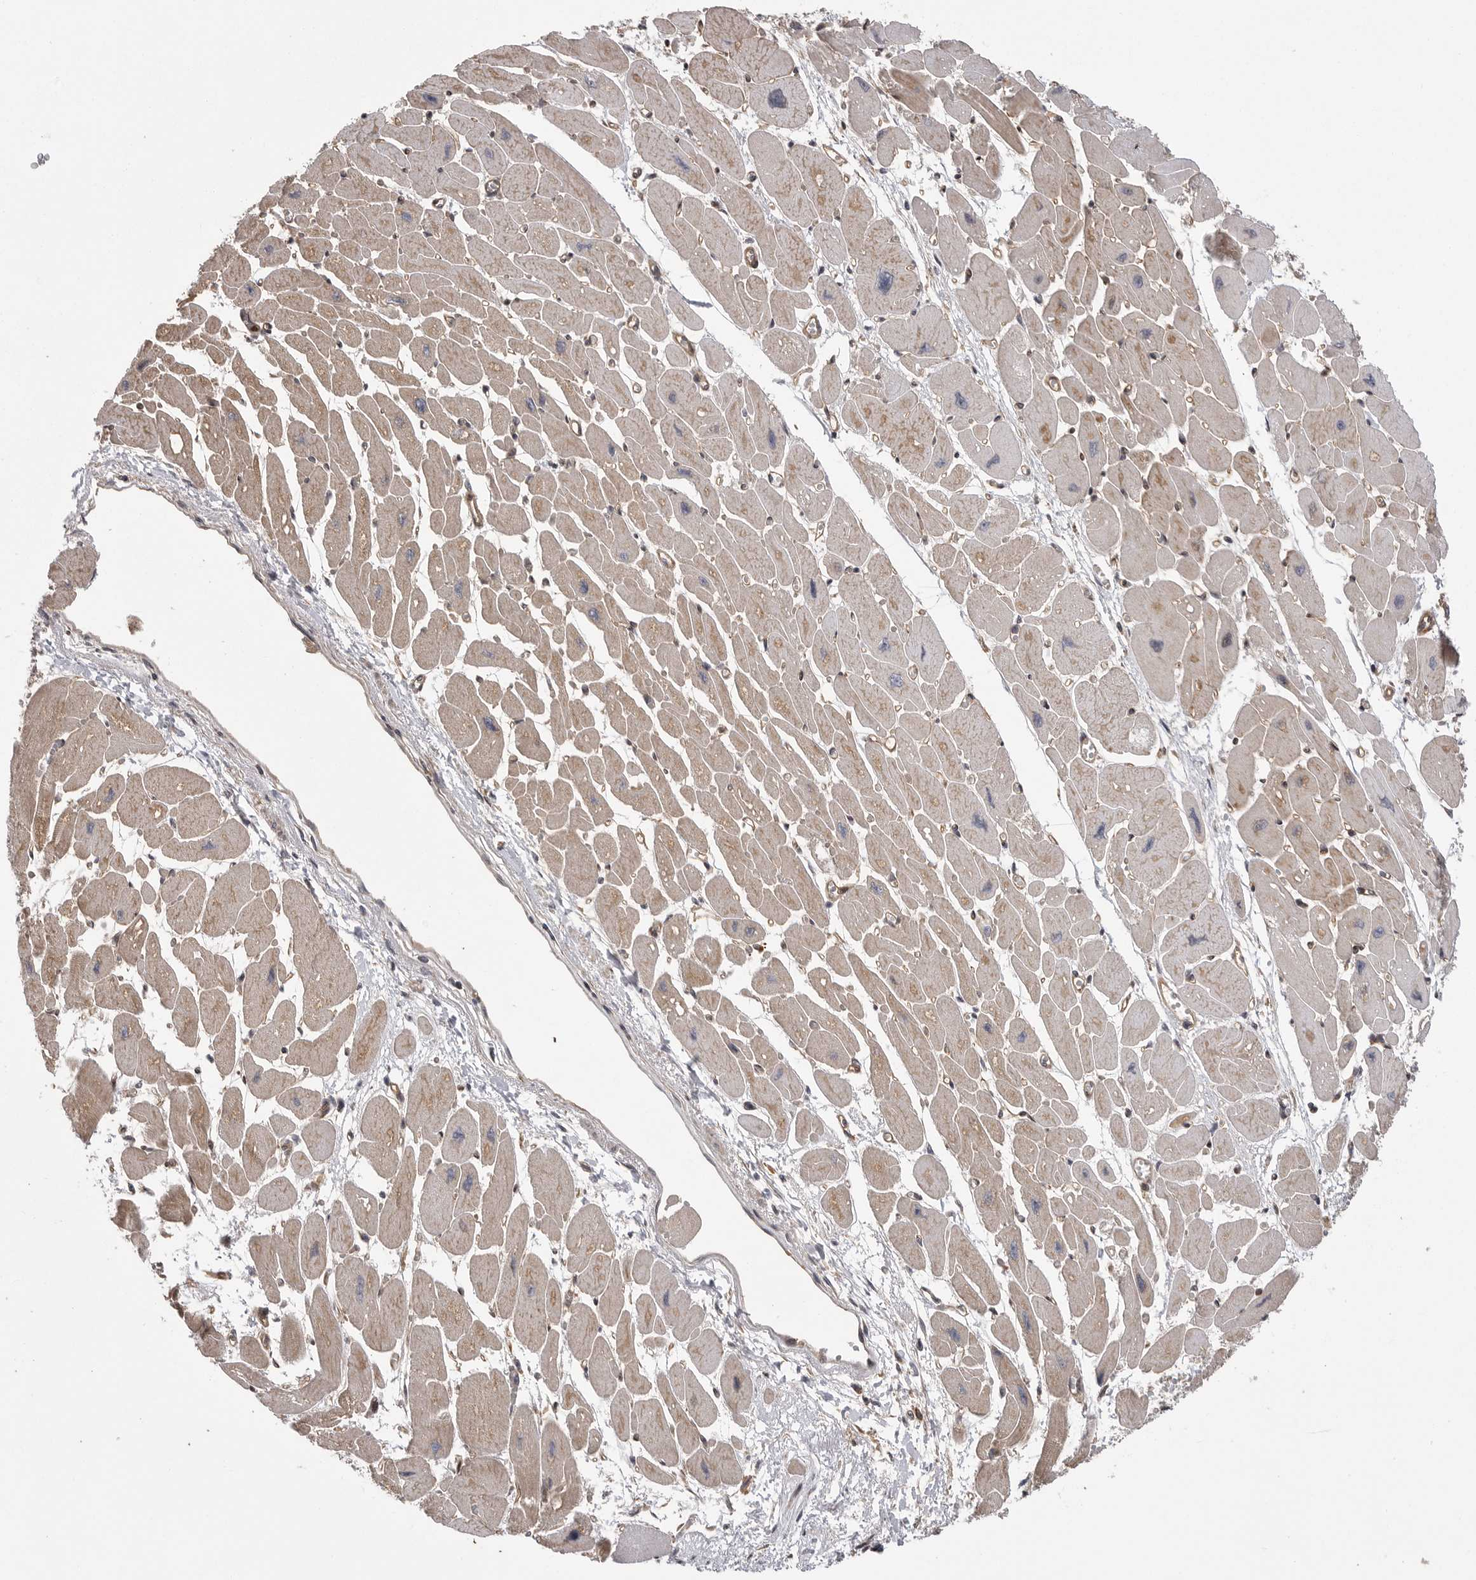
{"staining": {"intensity": "moderate", "quantity": "25%-75%", "location": "cytoplasmic/membranous"}, "tissue": "heart muscle", "cell_type": "Cardiomyocytes", "image_type": "normal", "snomed": [{"axis": "morphology", "description": "Normal tissue, NOS"}, {"axis": "topography", "description": "Heart"}], "caption": "An immunohistochemistry (IHC) photomicrograph of benign tissue is shown. Protein staining in brown shows moderate cytoplasmic/membranous positivity in heart muscle within cardiomyocytes.", "gene": "OXR1", "patient": {"sex": "female", "age": 54}}